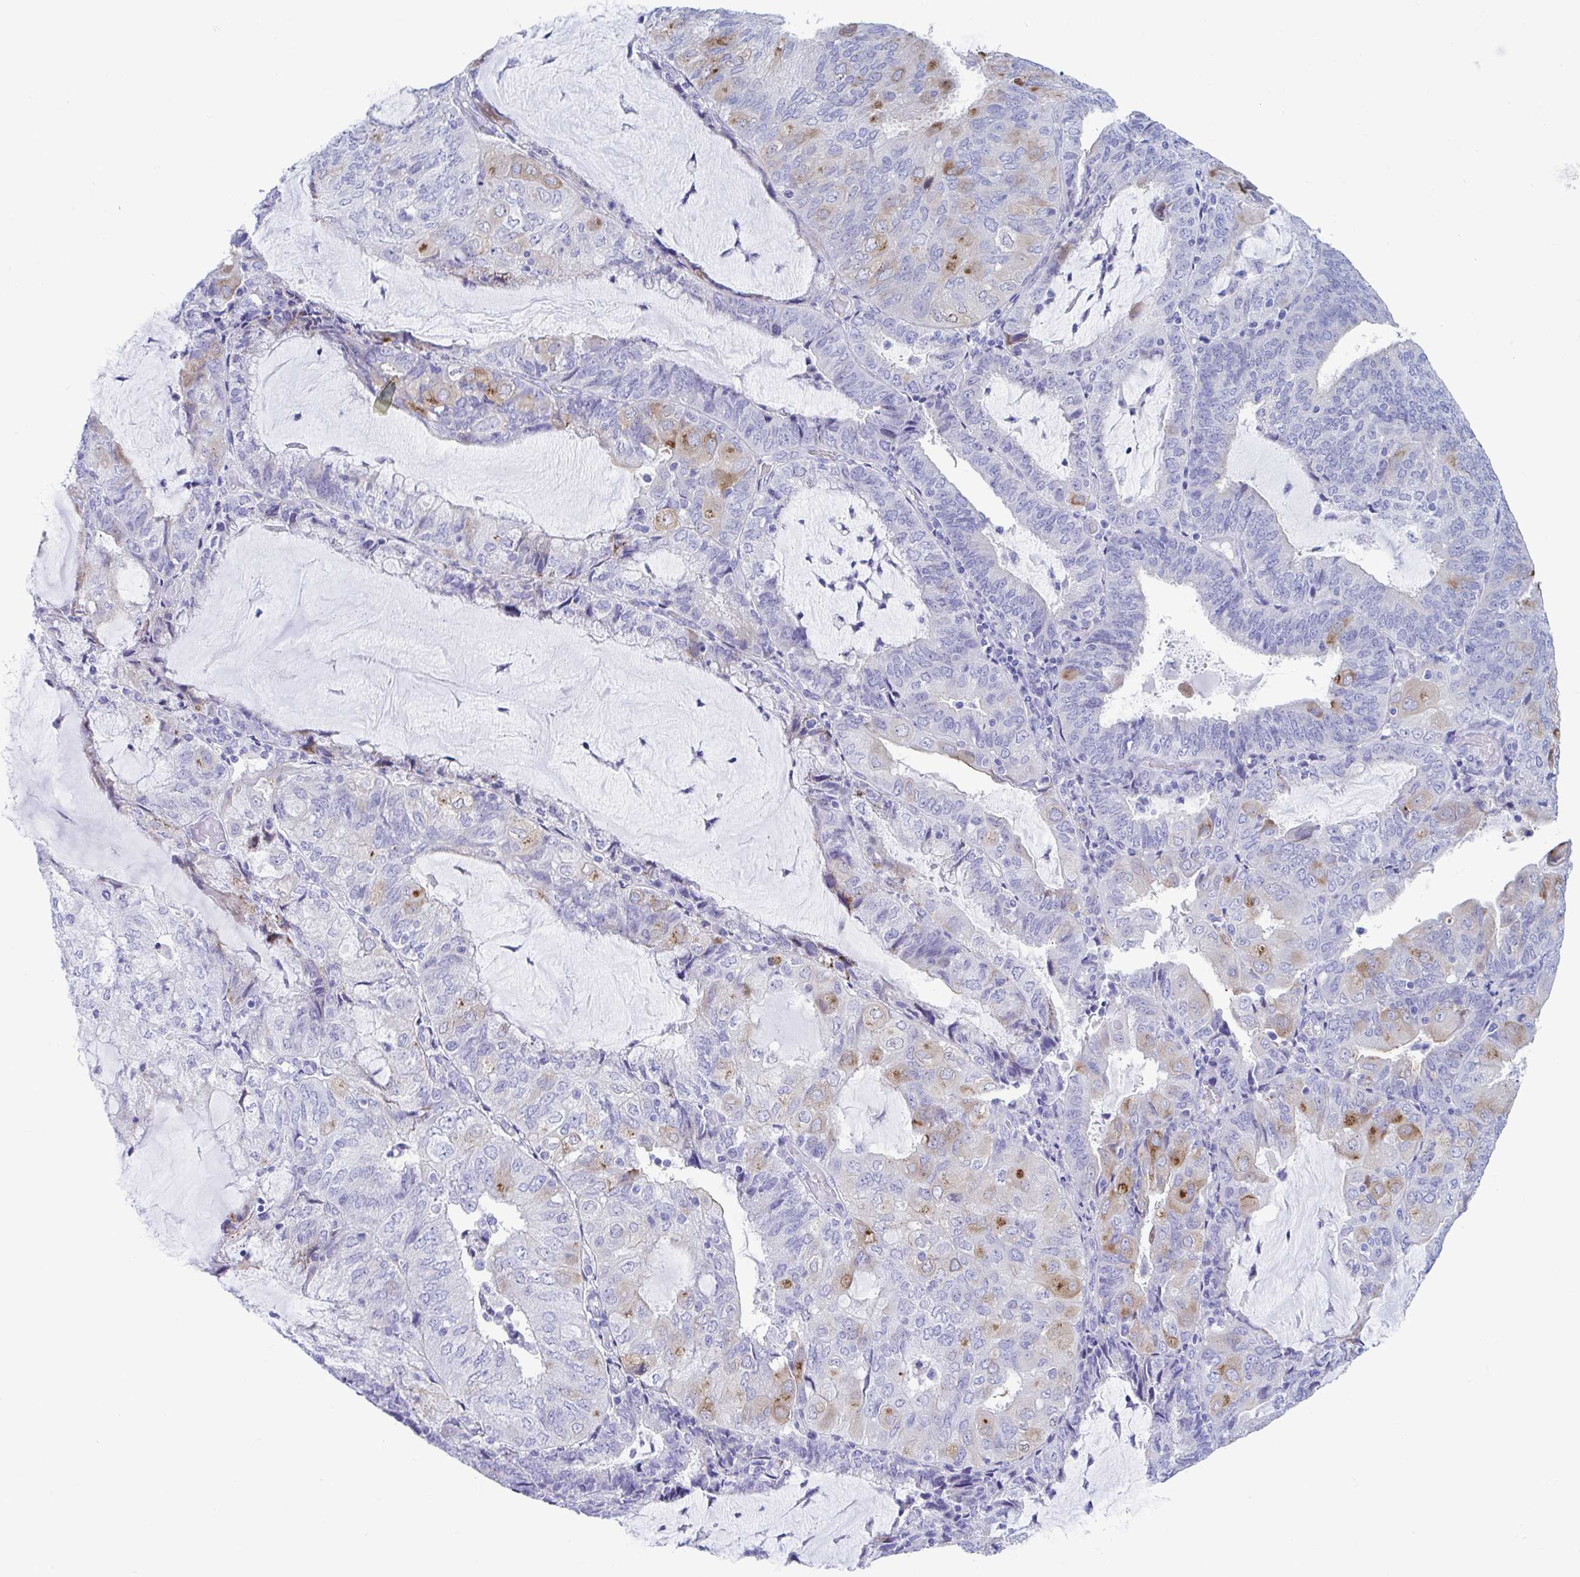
{"staining": {"intensity": "moderate", "quantity": "<25%", "location": "cytoplasmic/membranous"}, "tissue": "endometrial cancer", "cell_type": "Tumor cells", "image_type": "cancer", "snomed": [{"axis": "morphology", "description": "Adenocarcinoma, NOS"}, {"axis": "topography", "description": "Endometrium"}], "caption": "This image displays immunohistochemistry (IHC) staining of human endometrial cancer, with low moderate cytoplasmic/membranous positivity in about <25% of tumor cells.", "gene": "TTC30B", "patient": {"sex": "female", "age": 81}}